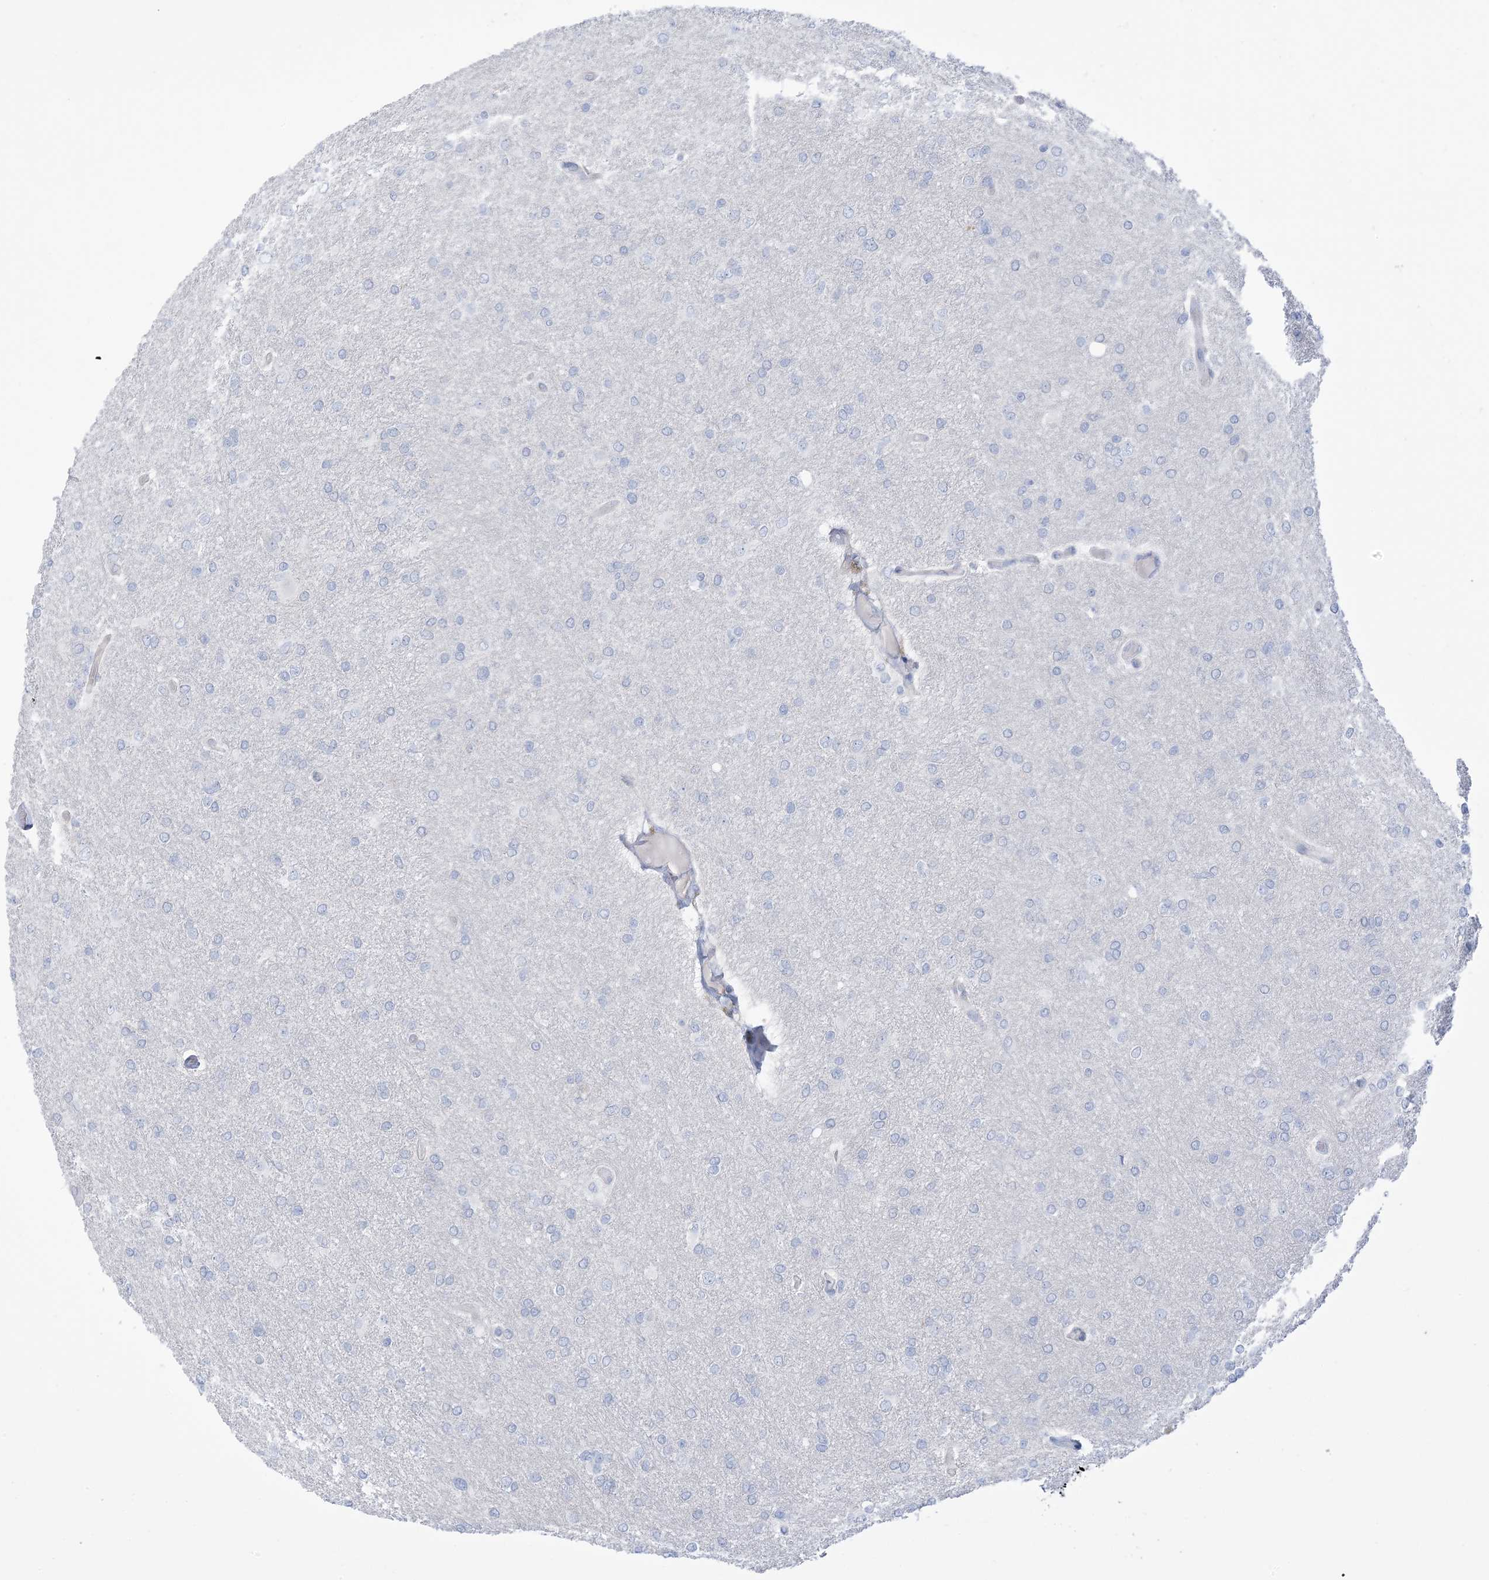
{"staining": {"intensity": "negative", "quantity": "none", "location": "none"}, "tissue": "glioma", "cell_type": "Tumor cells", "image_type": "cancer", "snomed": [{"axis": "morphology", "description": "Glioma, malignant, High grade"}, {"axis": "topography", "description": "Cerebral cortex"}], "caption": "High-grade glioma (malignant) was stained to show a protein in brown. There is no significant expression in tumor cells.", "gene": "MTHFD2L", "patient": {"sex": "female", "age": 36}}